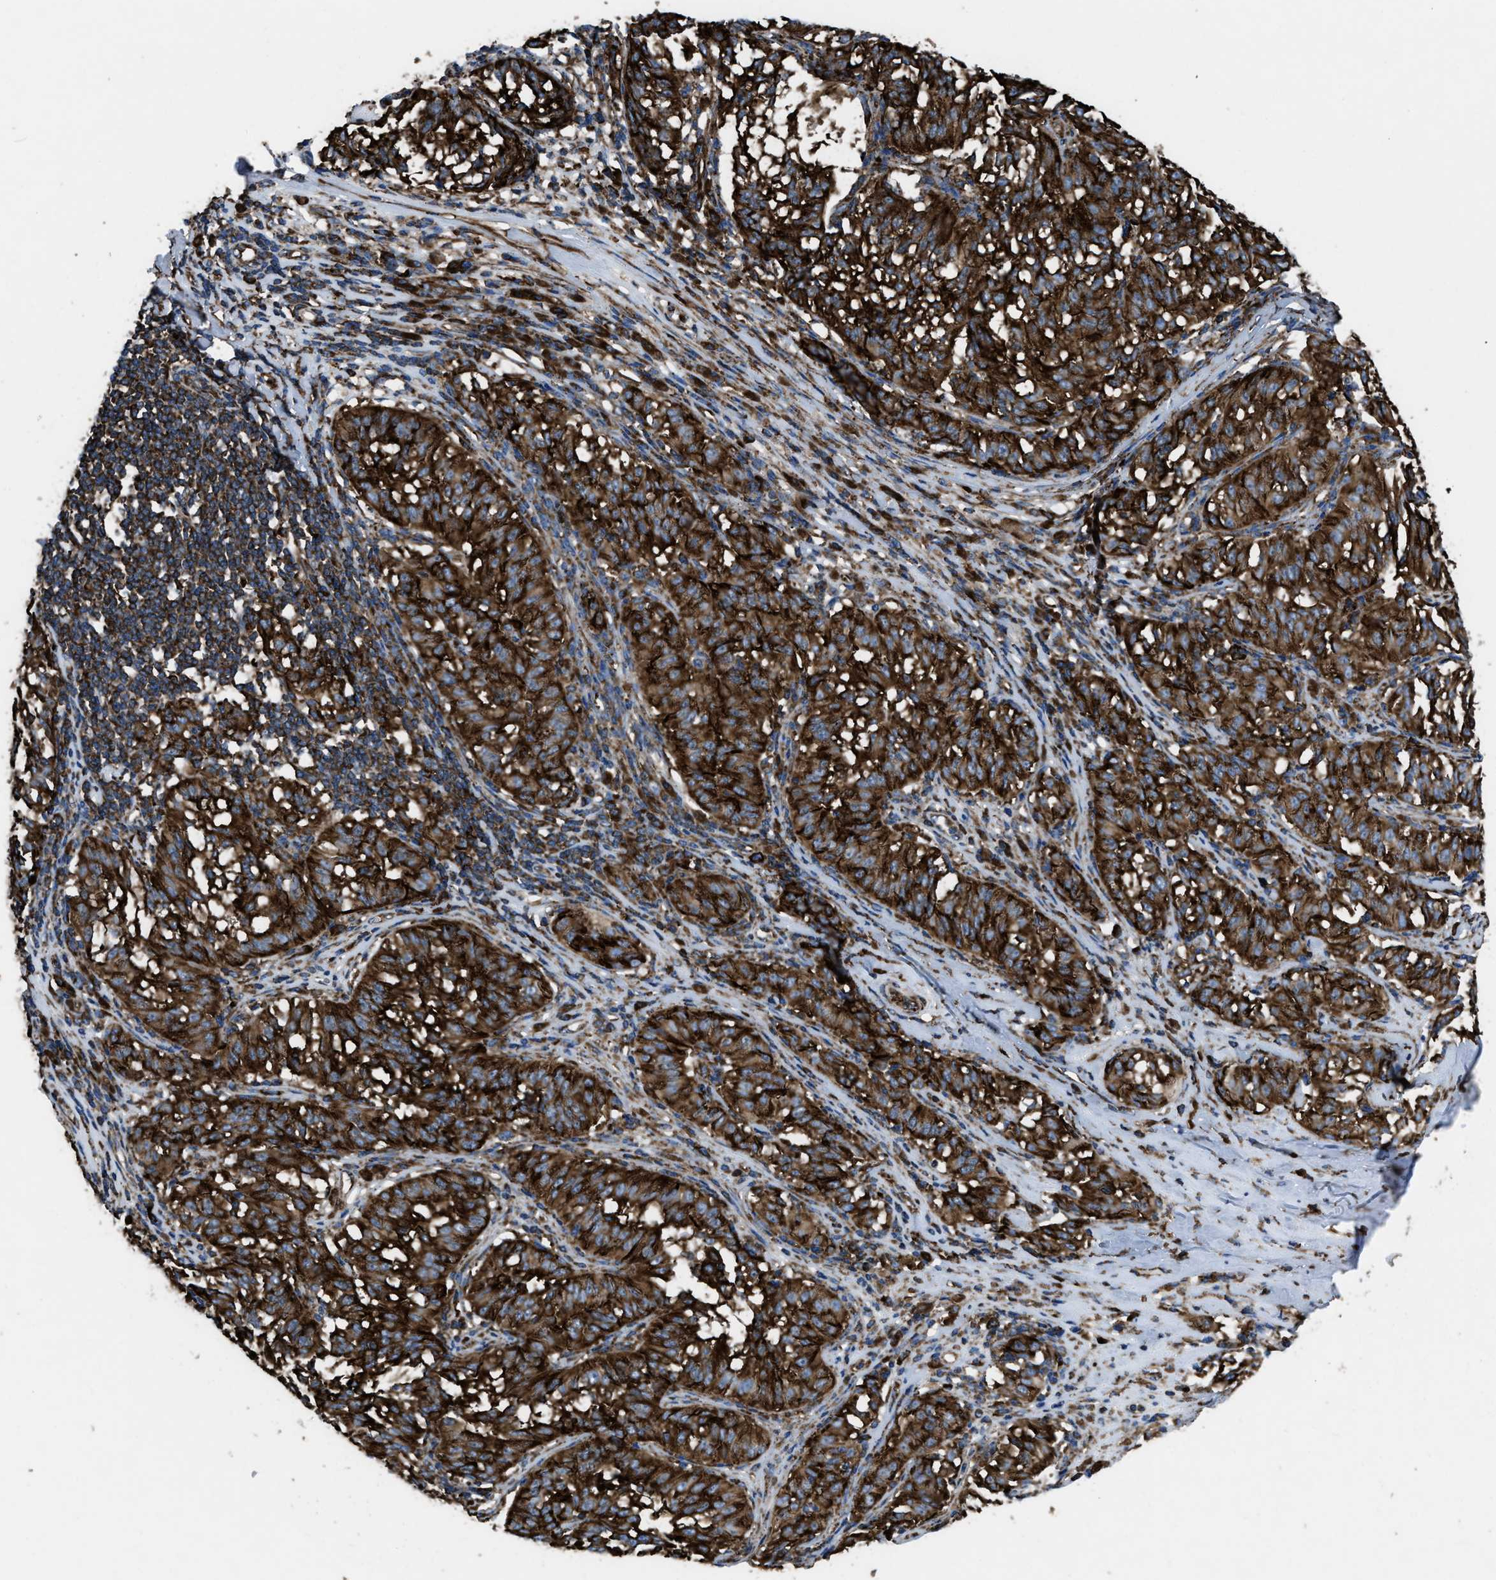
{"staining": {"intensity": "strong", "quantity": ">75%", "location": "cytoplasmic/membranous"}, "tissue": "melanoma", "cell_type": "Tumor cells", "image_type": "cancer", "snomed": [{"axis": "morphology", "description": "Malignant melanoma, NOS"}, {"axis": "topography", "description": "Skin"}], "caption": "IHC histopathology image of neoplastic tissue: human melanoma stained using immunohistochemistry demonstrates high levels of strong protein expression localized specifically in the cytoplasmic/membranous of tumor cells, appearing as a cytoplasmic/membranous brown color.", "gene": "CAPRIN1", "patient": {"sex": "female", "age": 72}}